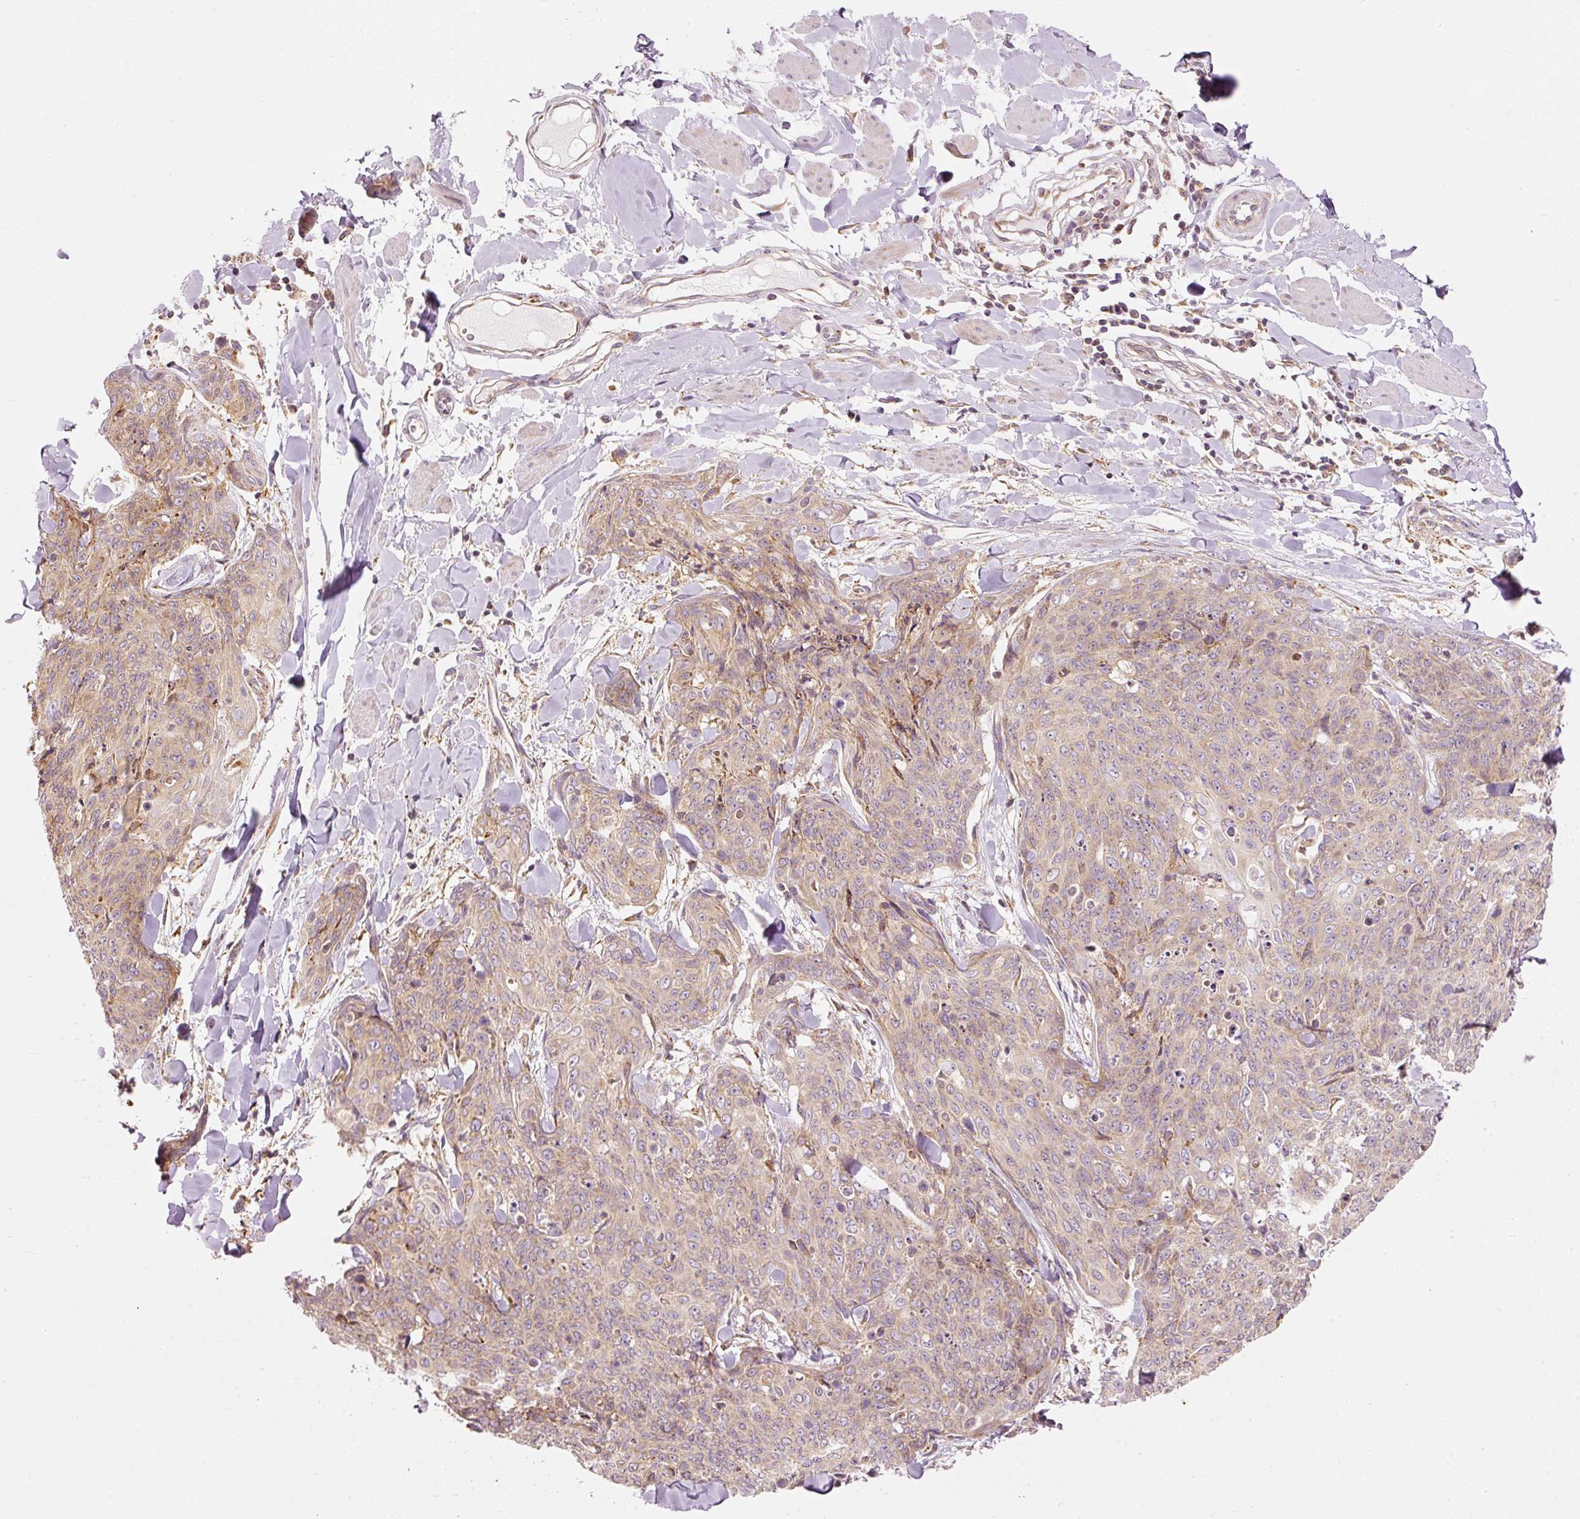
{"staining": {"intensity": "weak", "quantity": ">75%", "location": "cytoplasmic/membranous"}, "tissue": "skin cancer", "cell_type": "Tumor cells", "image_type": "cancer", "snomed": [{"axis": "morphology", "description": "Squamous cell carcinoma, NOS"}, {"axis": "topography", "description": "Skin"}, {"axis": "topography", "description": "Vulva"}], "caption": "IHC of human skin cancer displays low levels of weak cytoplasmic/membranous expression in about >75% of tumor cells. The protein is shown in brown color, while the nuclei are stained blue.", "gene": "SNAPC5", "patient": {"sex": "female", "age": 85}}